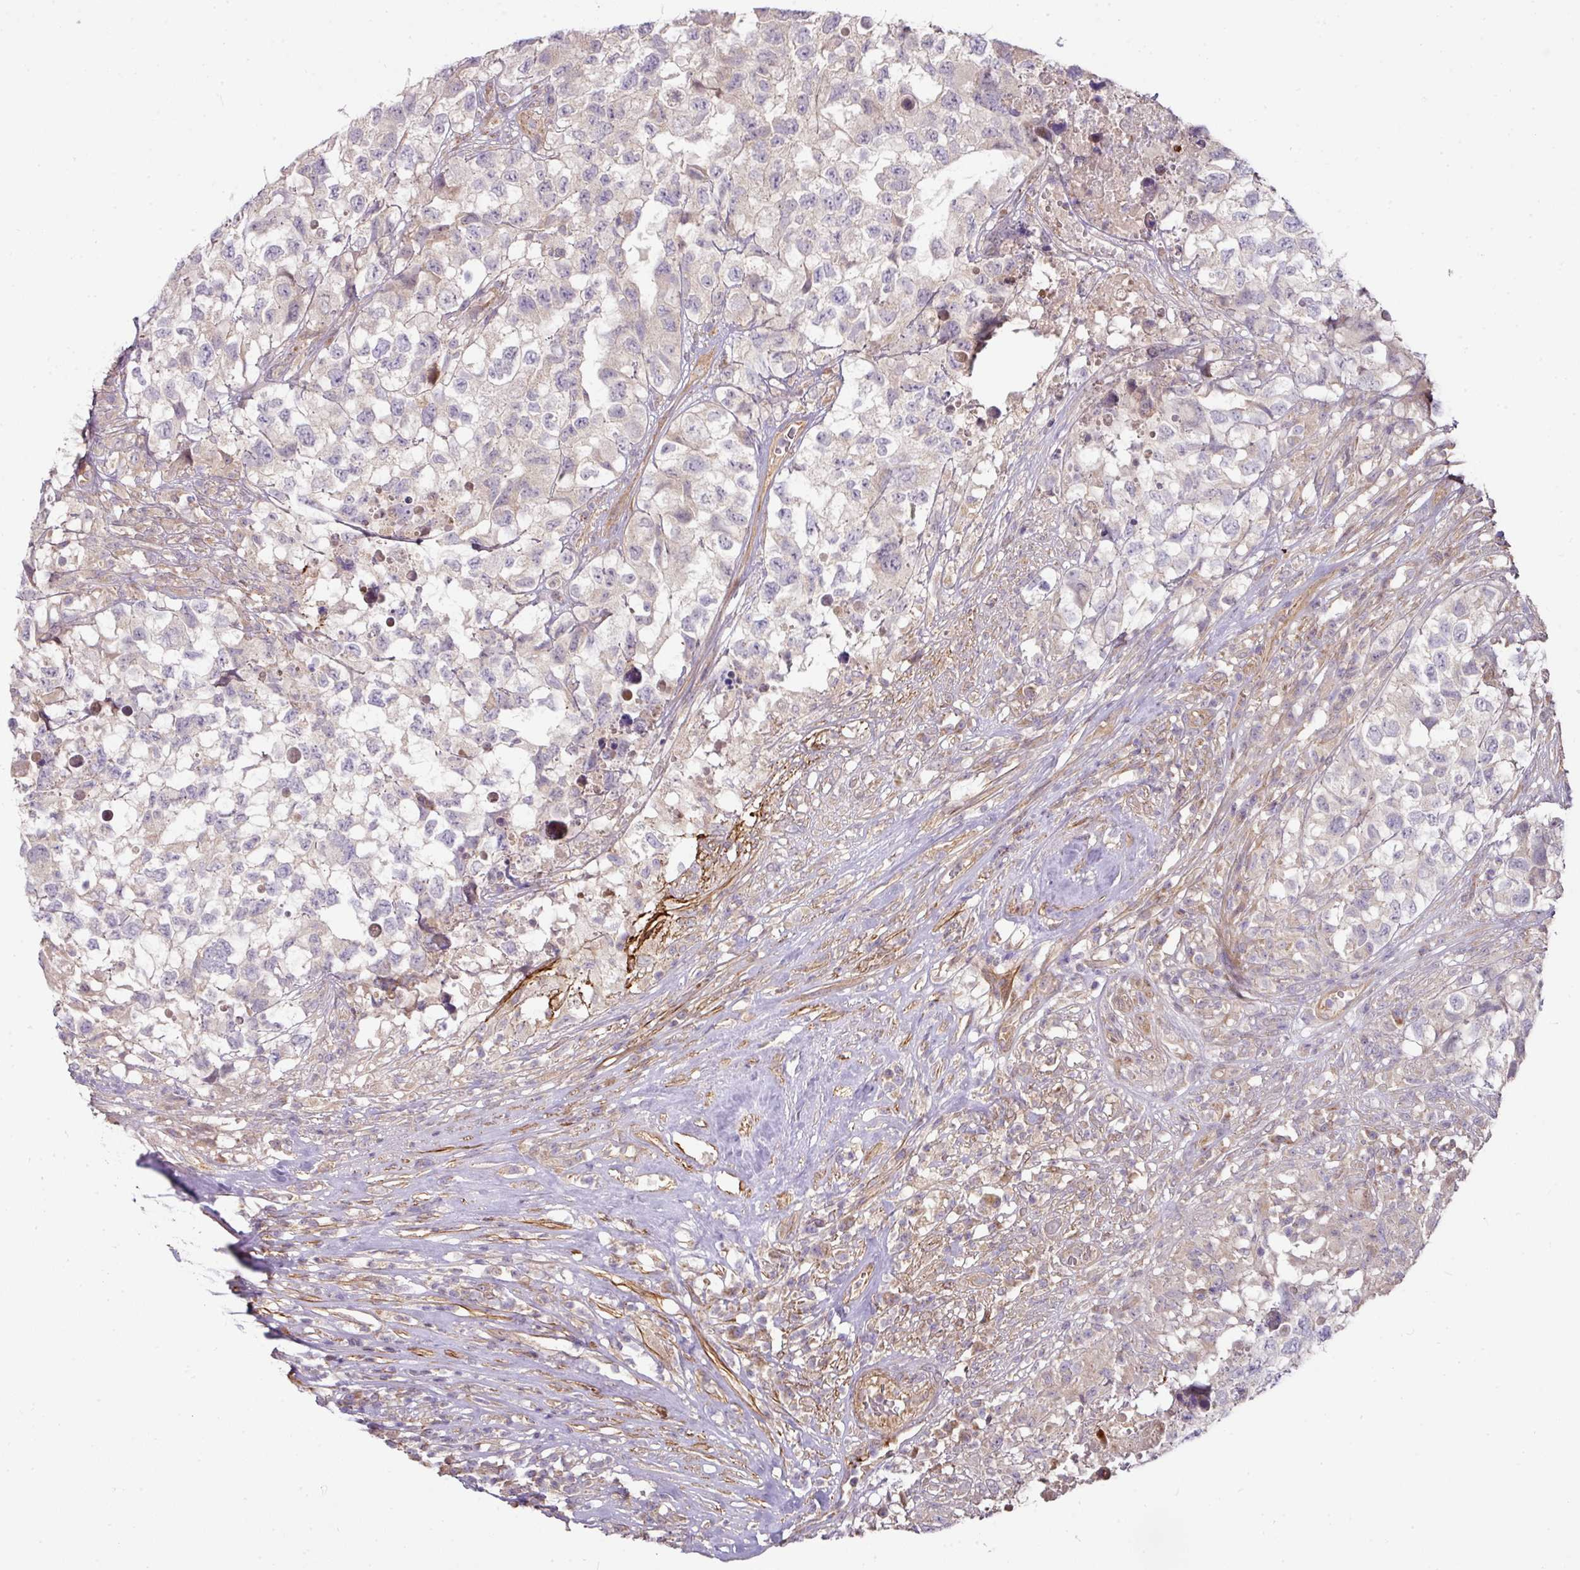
{"staining": {"intensity": "negative", "quantity": "none", "location": "none"}, "tissue": "testis cancer", "cell_type": "Tumor cells", "image_type": "cancer", "snomed": [{"axis": "morphology", "description": "Carcinoma, Embryonal, NOS"}, {"axis": "topography", "description": "Testis"}], "caption": "Protein analysis of testis embryonal carcinoma exhibits no significant expression in tumor cells.", "gene": "STK35", "patient": {"sex": "male", "age": 83}}